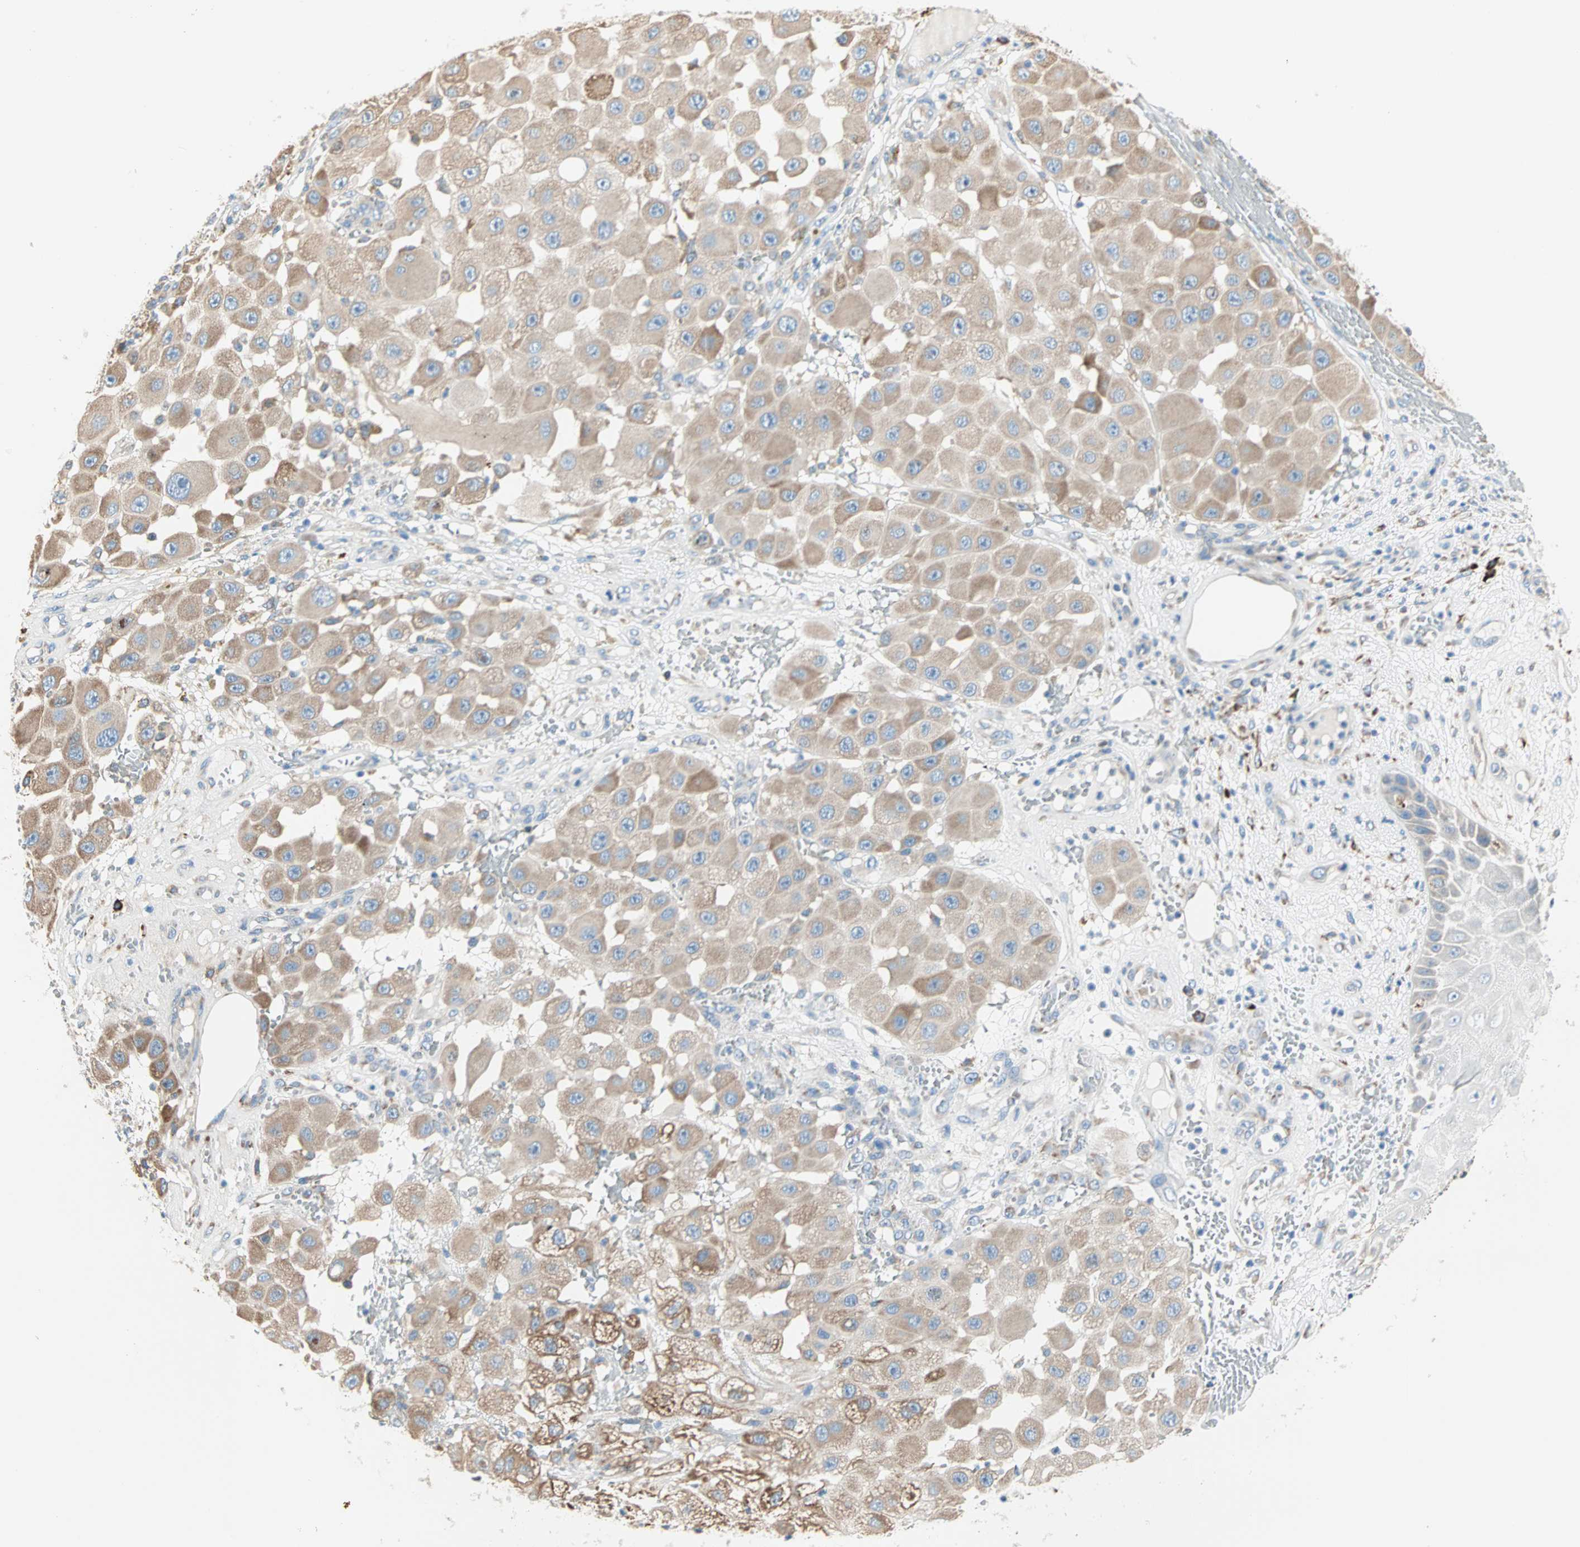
{"staining": {"intensity": "weak", "quantity": ">75%", "location": "cytoplasmic/membranous"}, "tissue": "melanoma", "cell_type": "Tumor cells", "image_type": "cancer", "snomed": [{"axis": "morphology", "description": "Malignant melanoma, NOS"}, {"axis": "topography", "description": "Skin"}], "caption": "An immunohistochemistry (IHC) histopathology image of neoplastic tissue is shown. Protein staining in brown labels weak cytoplasmic/membranous positivity in melanoma within tumor cells.", "gene": "PLCXD1", "patient": {"sex": "female", "age": 81}}